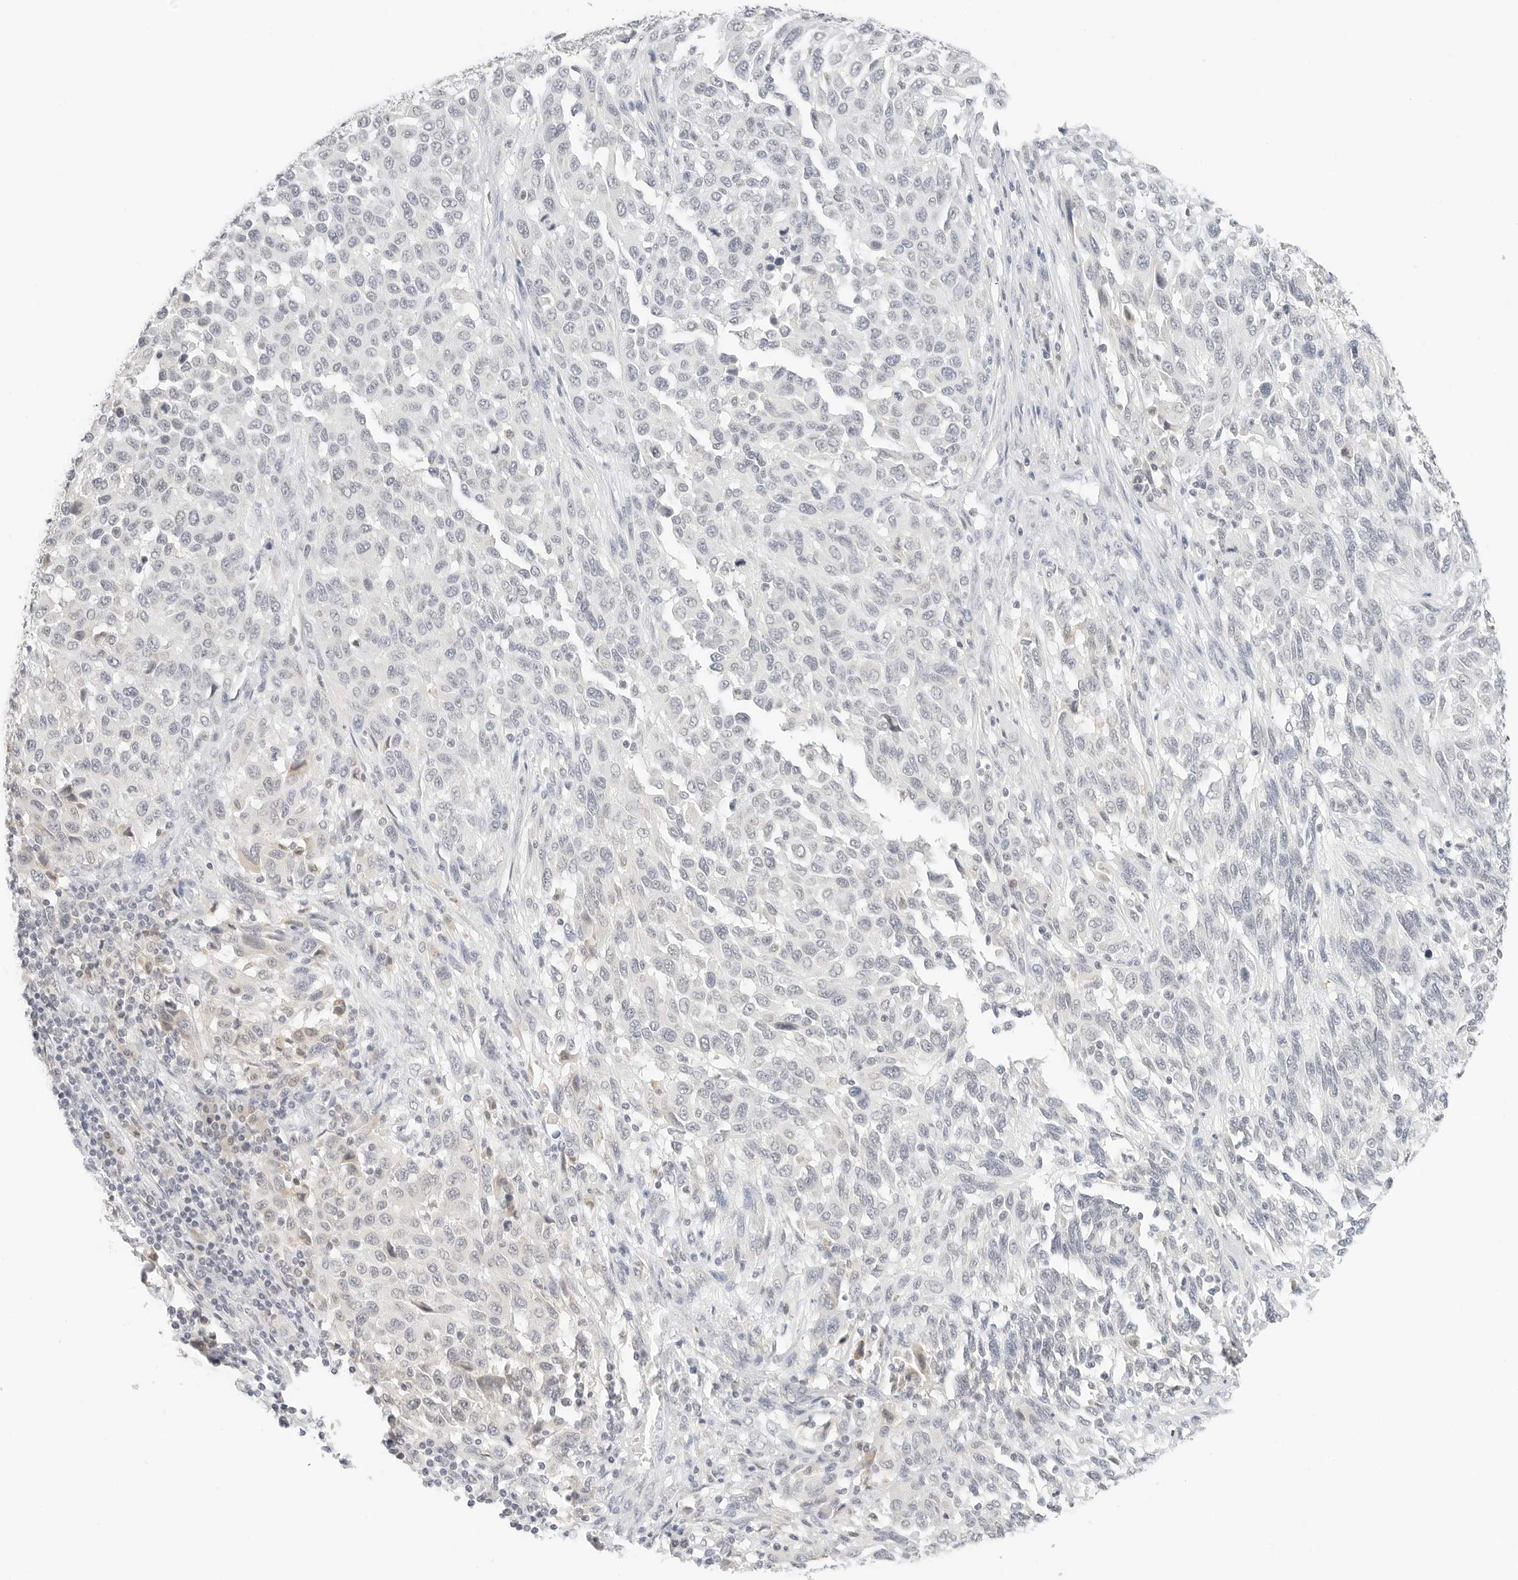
{"staining": {"intensity": "negative", "quantity": "none", "location": "none"}, "tissue": "melanoma", "cell_type": "Tumor cells", "image_type": "cancer", "snomed": [{"axis": "morphology", "description": "Malignant melanoma, Metastatic site"}, {"axis": "topography", "description": "Lymph node"}], "caption": "High power microscopy histopathology image of an immunohistochemistry image of malignant melanoma (metastatic site), revealing no significant staining in tumor cells.", "gene": "NEO1", "patient": {"sex": "male", "age": 61}}